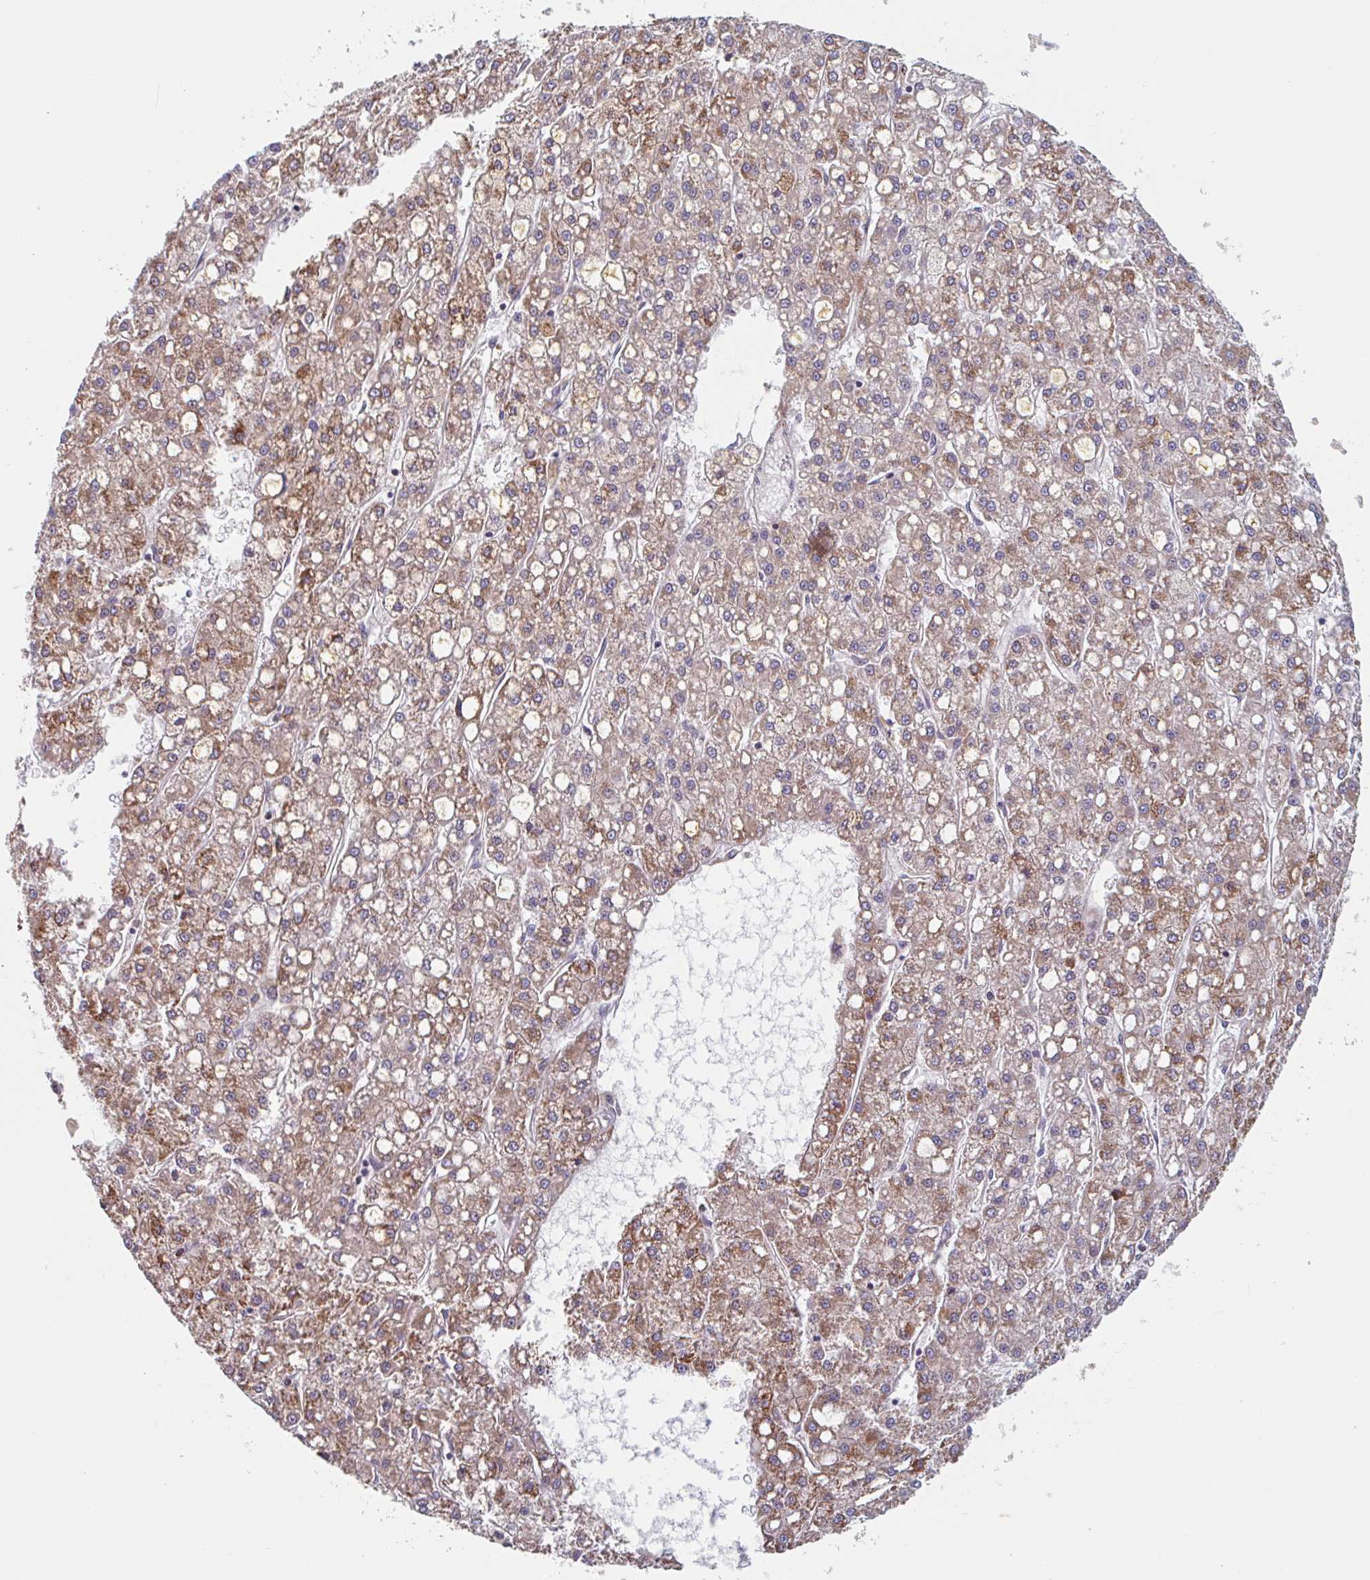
{"staining": {"intensity": "moderate", "quantity": ">75%", "location": "cytoplasmic/membranous"}, "tissue": "liver cancer", "cell_type": "Tumor cells", "image_type": "cancer", "snomed": [{"axis": "morphology", "description": "Carcinoma, Hepatocellular, NOS"}, {"axis": "topography", "description": "Liver"}], "caption": "Human liver cancer stained with a brown dye shows moderate cytoplasmic/membranous positive staining in about >75% of tumor cells.", "gene": "NUB1", "patient": {"sex": "male", "age": 67}}